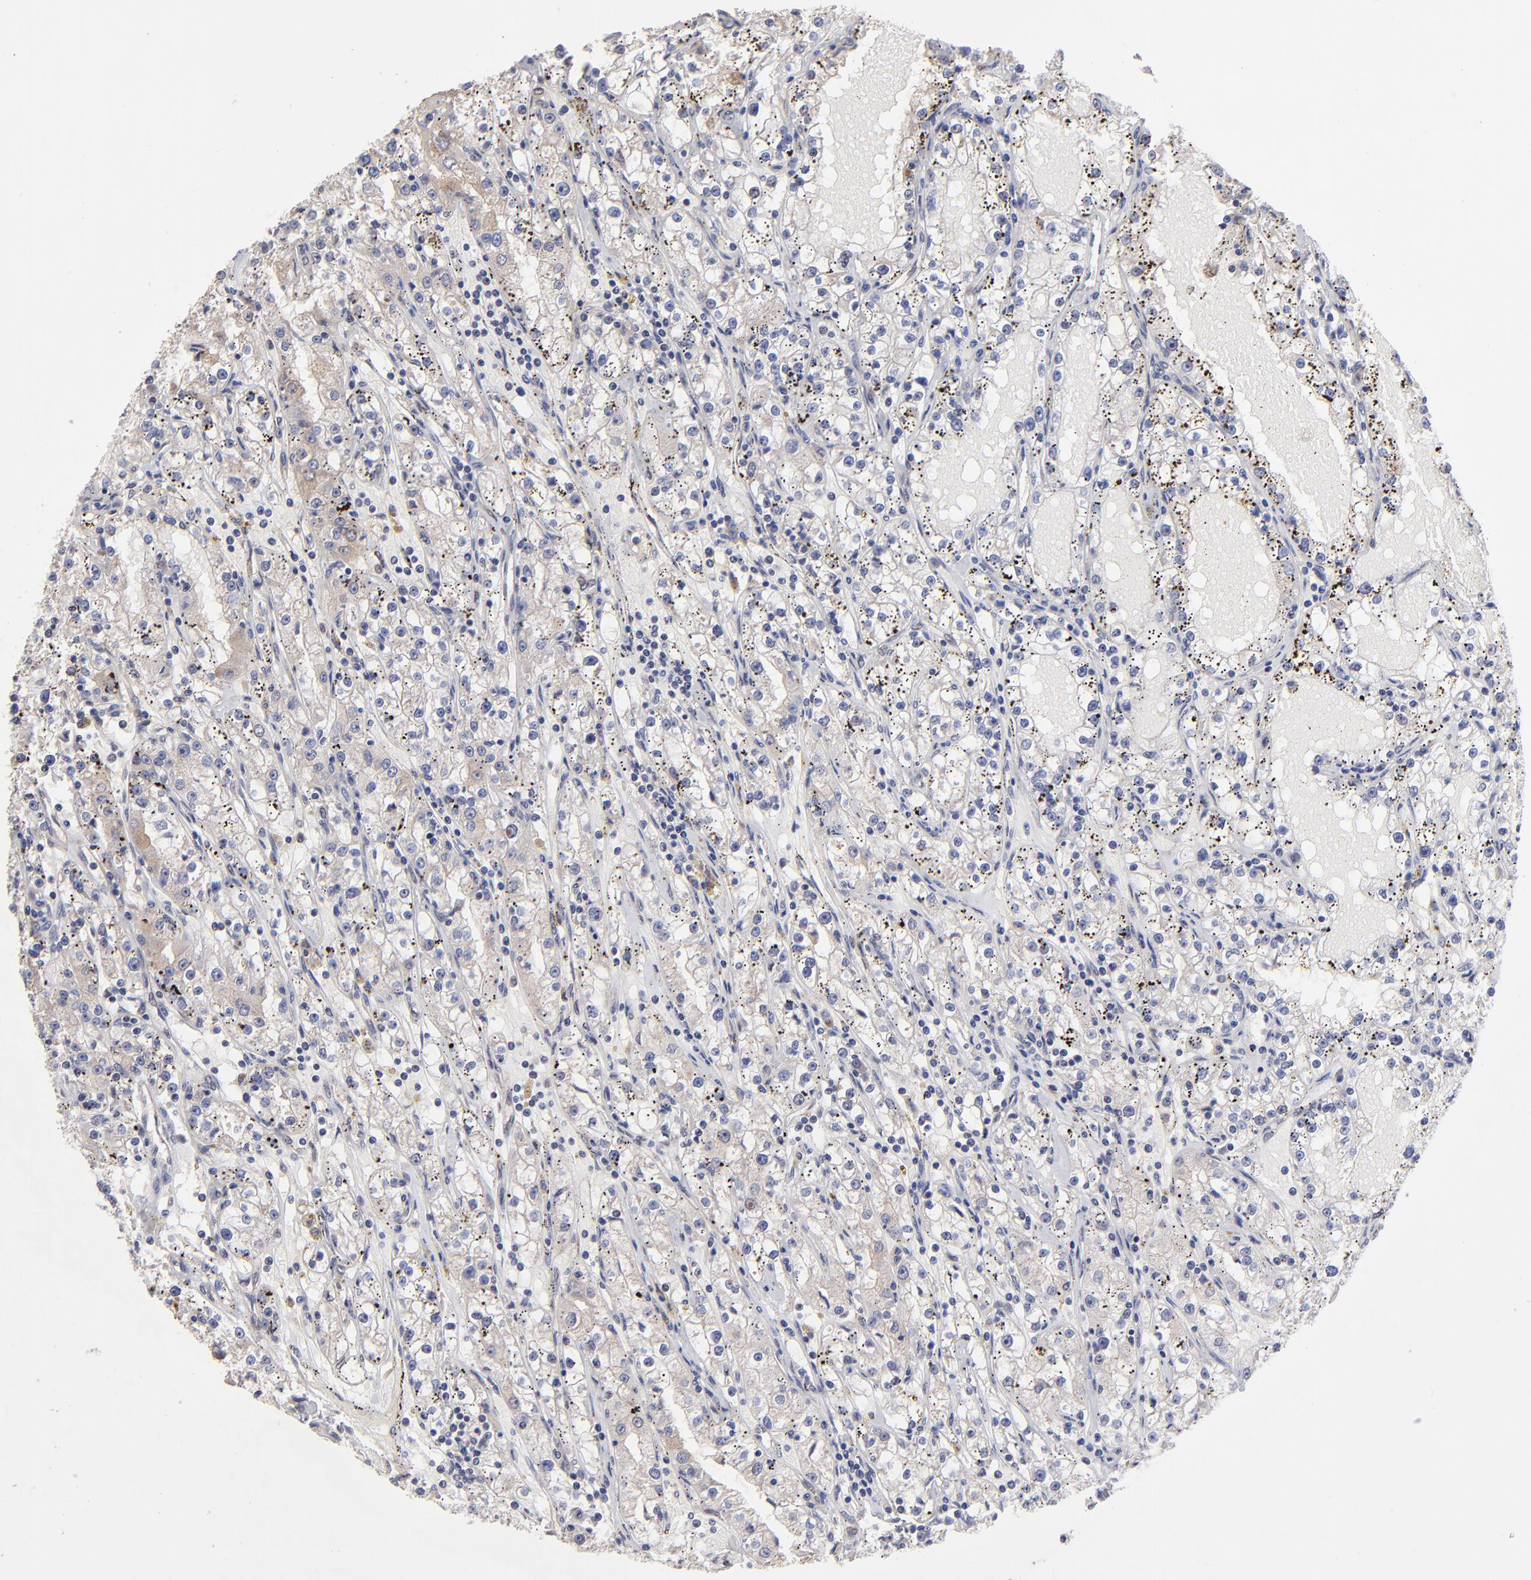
{"staining": {"intensity": "weak", "quantity": "25%-75%", "location": "cytoplasmic/membranous"}, "tissue": "renal cancer", "cell_type": "Tumor cells", "image_type": "cancer", "snomed": [{"axis": "morphology", "description": "Adenocarcinoma, NOS"}, {"axis": "topography", "description": "Kidney"}], "caption": "IHC of human adenocarcinoma (renal) shows low levels of weak cytoplasmic/membranous positivity in approximately 25%-75% of tumor cells.", "gene": "CHL1", "patient": {"sex": "male", "age": 56}}